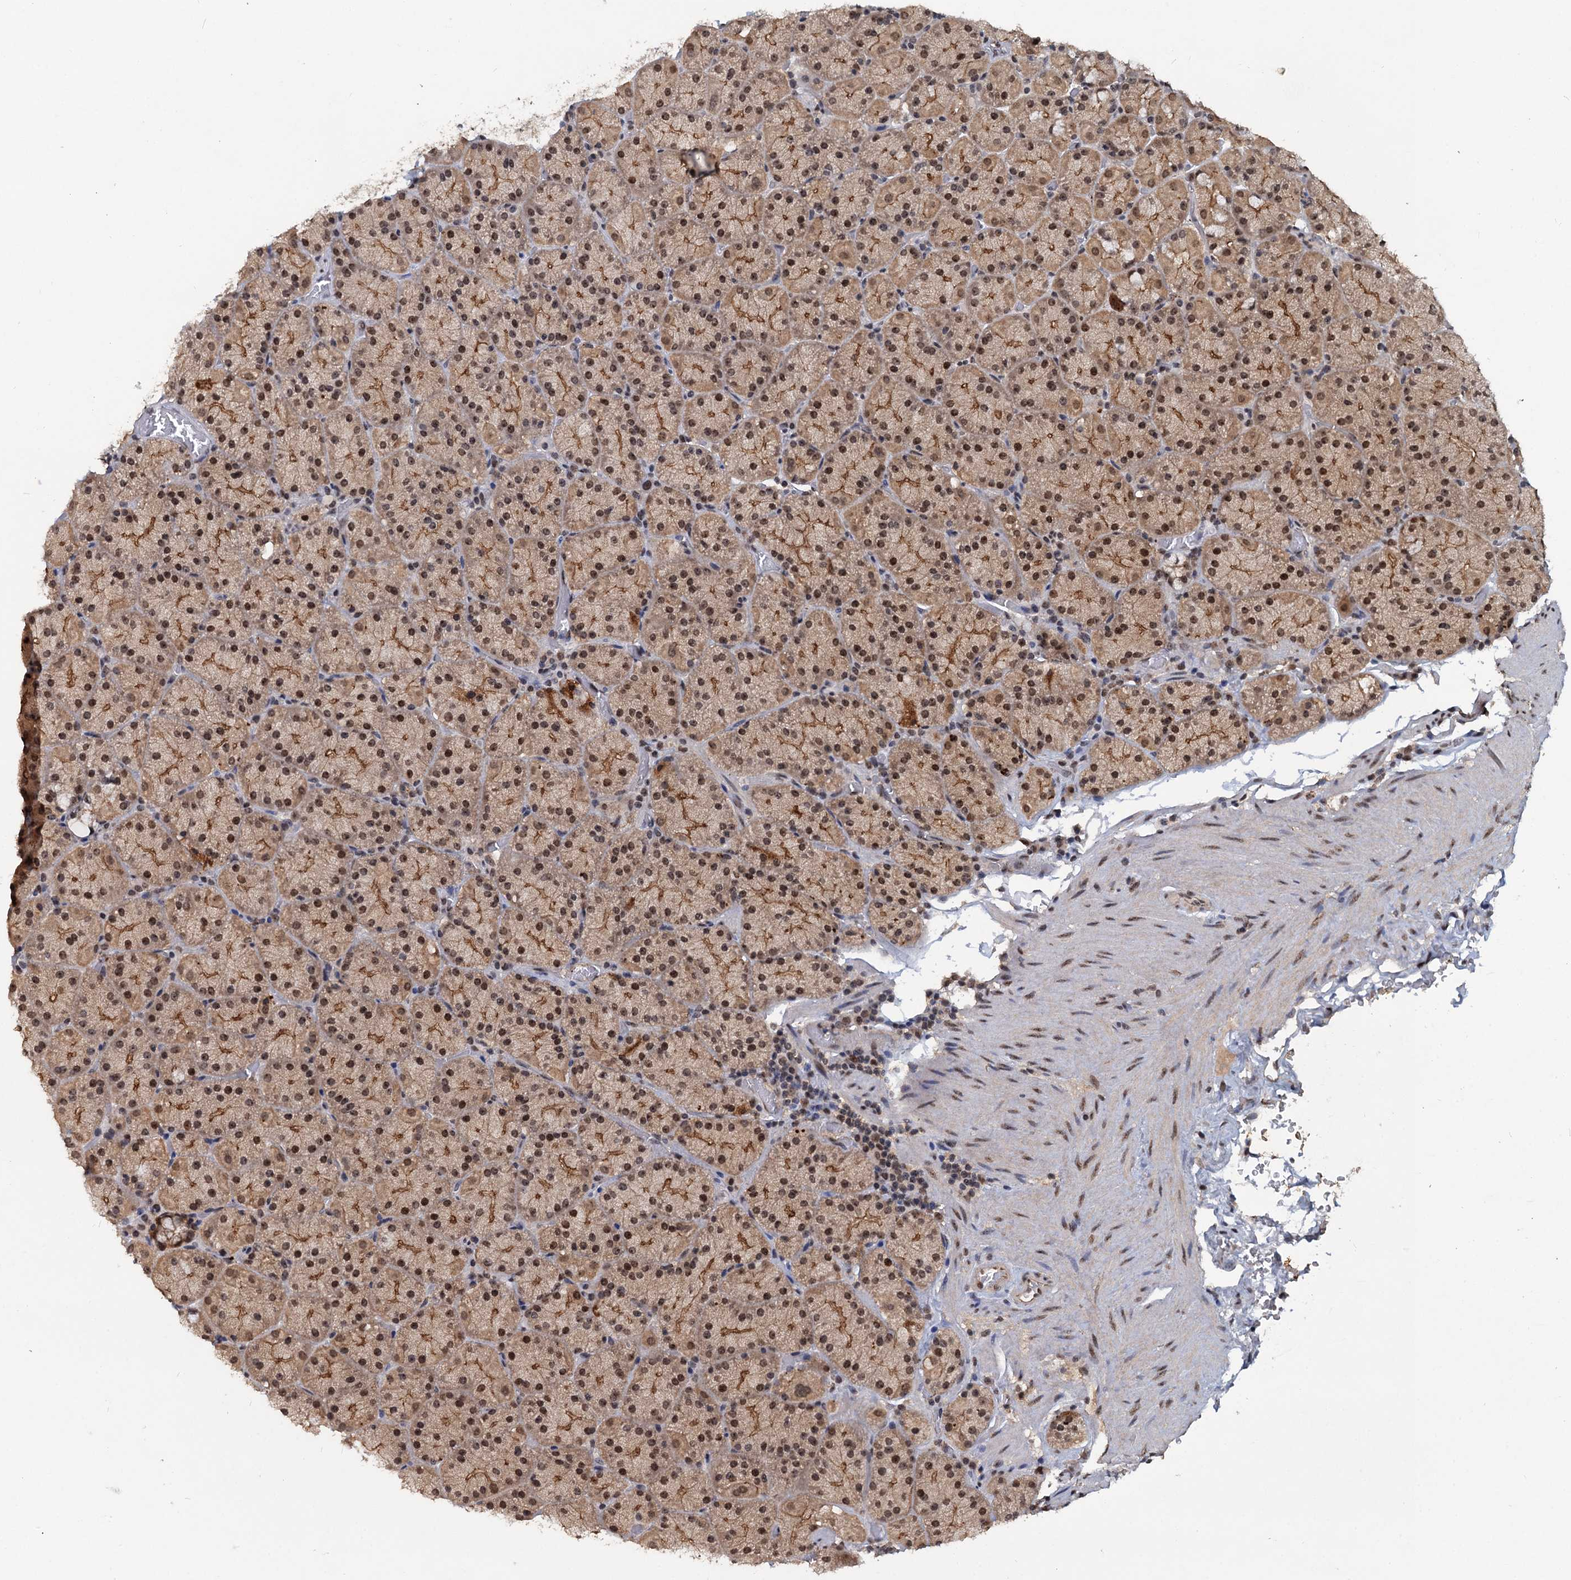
{"staining": {"intensity": "moderate", "quantity": ">75%", "location": "cytoplasmic/membranous,nuclear"}, "tissue": "stomach", "cell_type": "Glandular cells", "image_type": "normal", "snomed": [{"axis": "morphology", "description": "Normal tissue, NOS"}, {"axis": "topography", "description": "Stomach, upper"}, {"axis": "topography", "description": "Stomach, lower"}], "caption": "Benign stomach exhibits moderate cytoplasmic/membranous,nuclear staining in approximately >75% of glandular cells.", "gene": "FAM216B", "patient": {"sex": "male", "age": 80}}